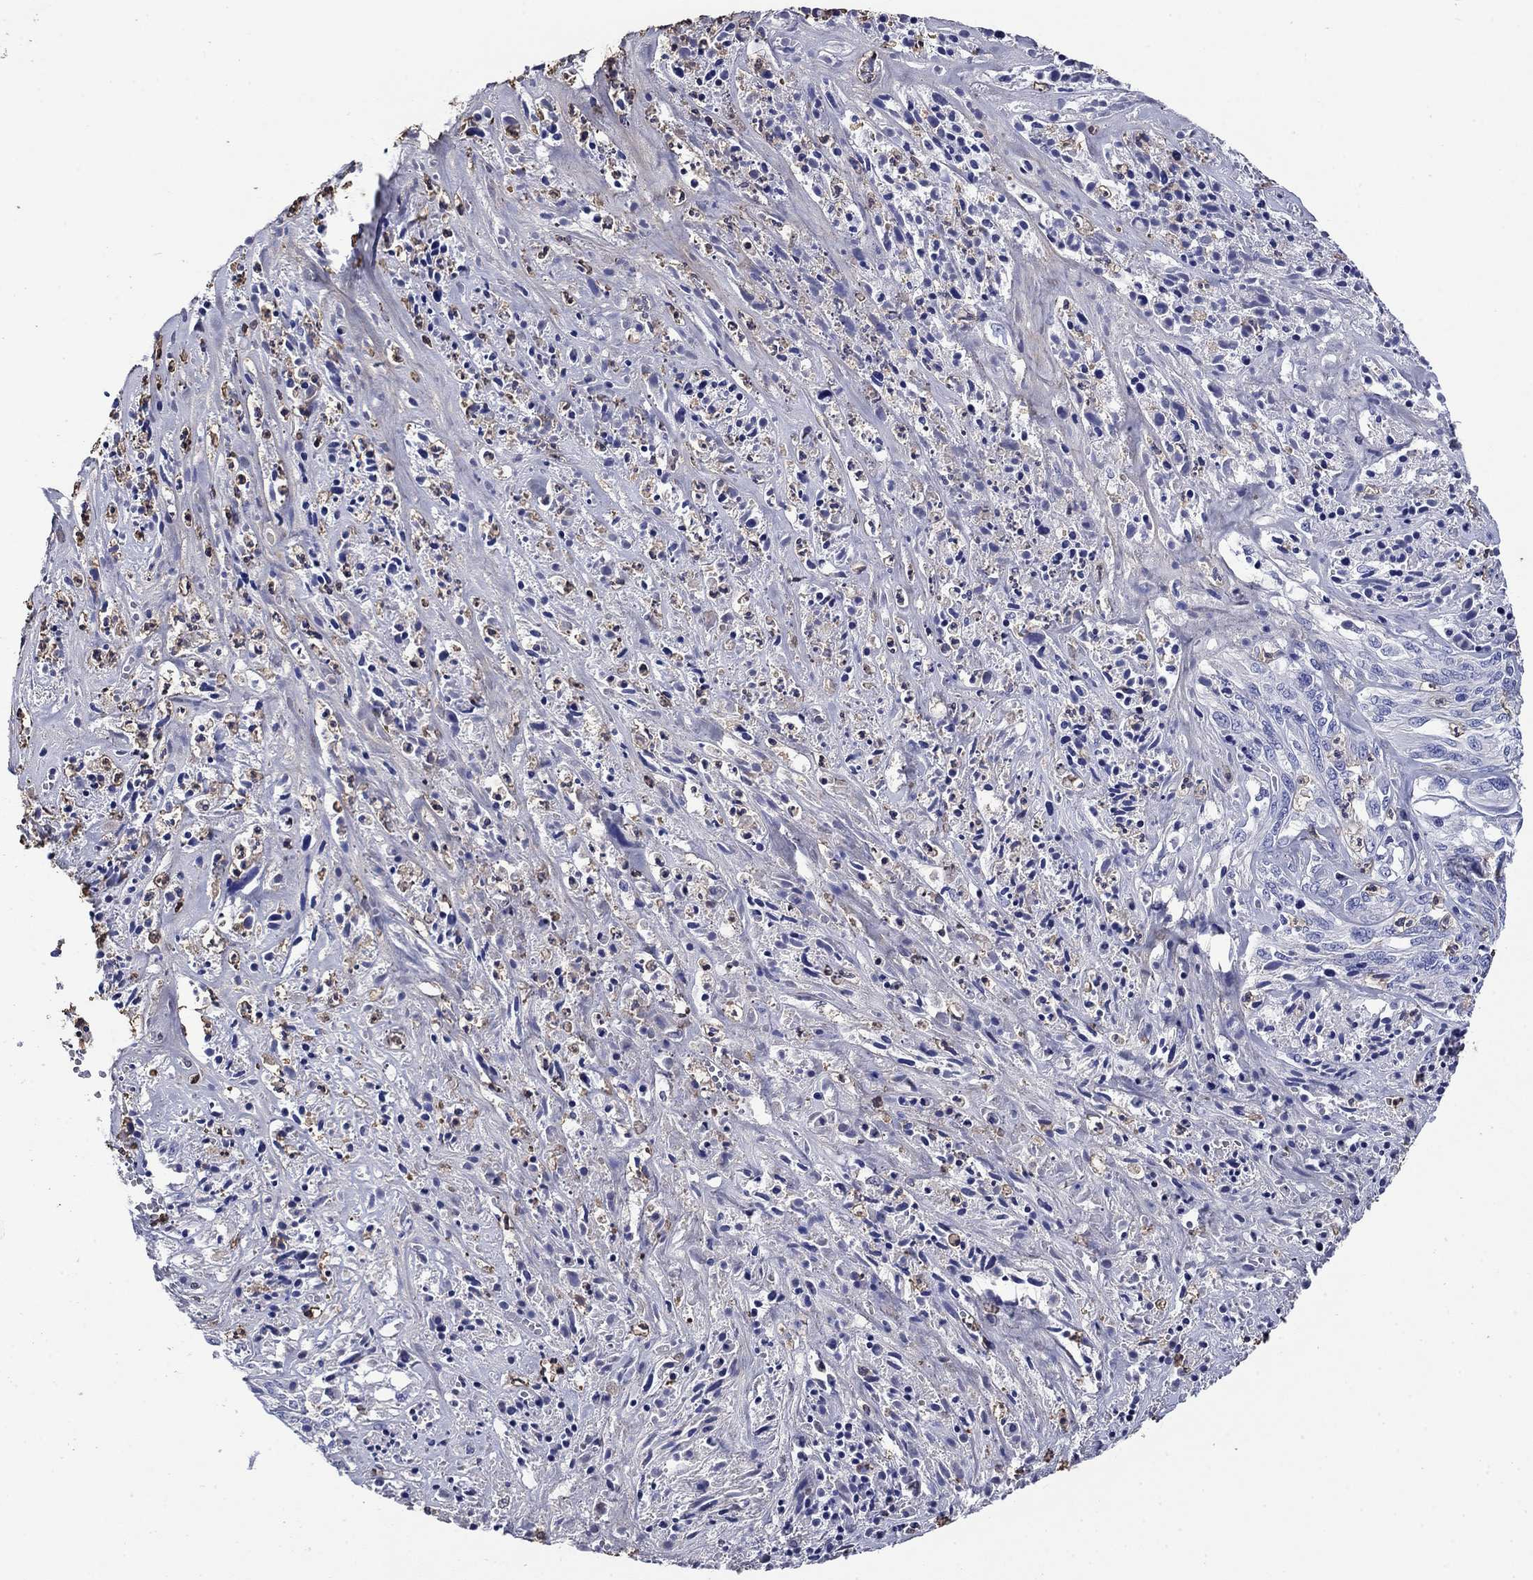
{"staining": {"intensity": "negative", "quantity": "none", "location": "none"}, "tissue": "melanoma", "cell_type": "Tumor cells", "image_type": "cancer", "snomed": [{"axis": "morphology", "description": "Malignant melanoma, NOS"}, {"axis": "topography", "description": "Skin"}], "caption": "An immunohistochemistry (IHC) photomicrograph of melanoma is shown. There is no staining in tumor cells of melanoma.", "gene": "TFR2", "patient": {"sex": "female", "age": 91}}